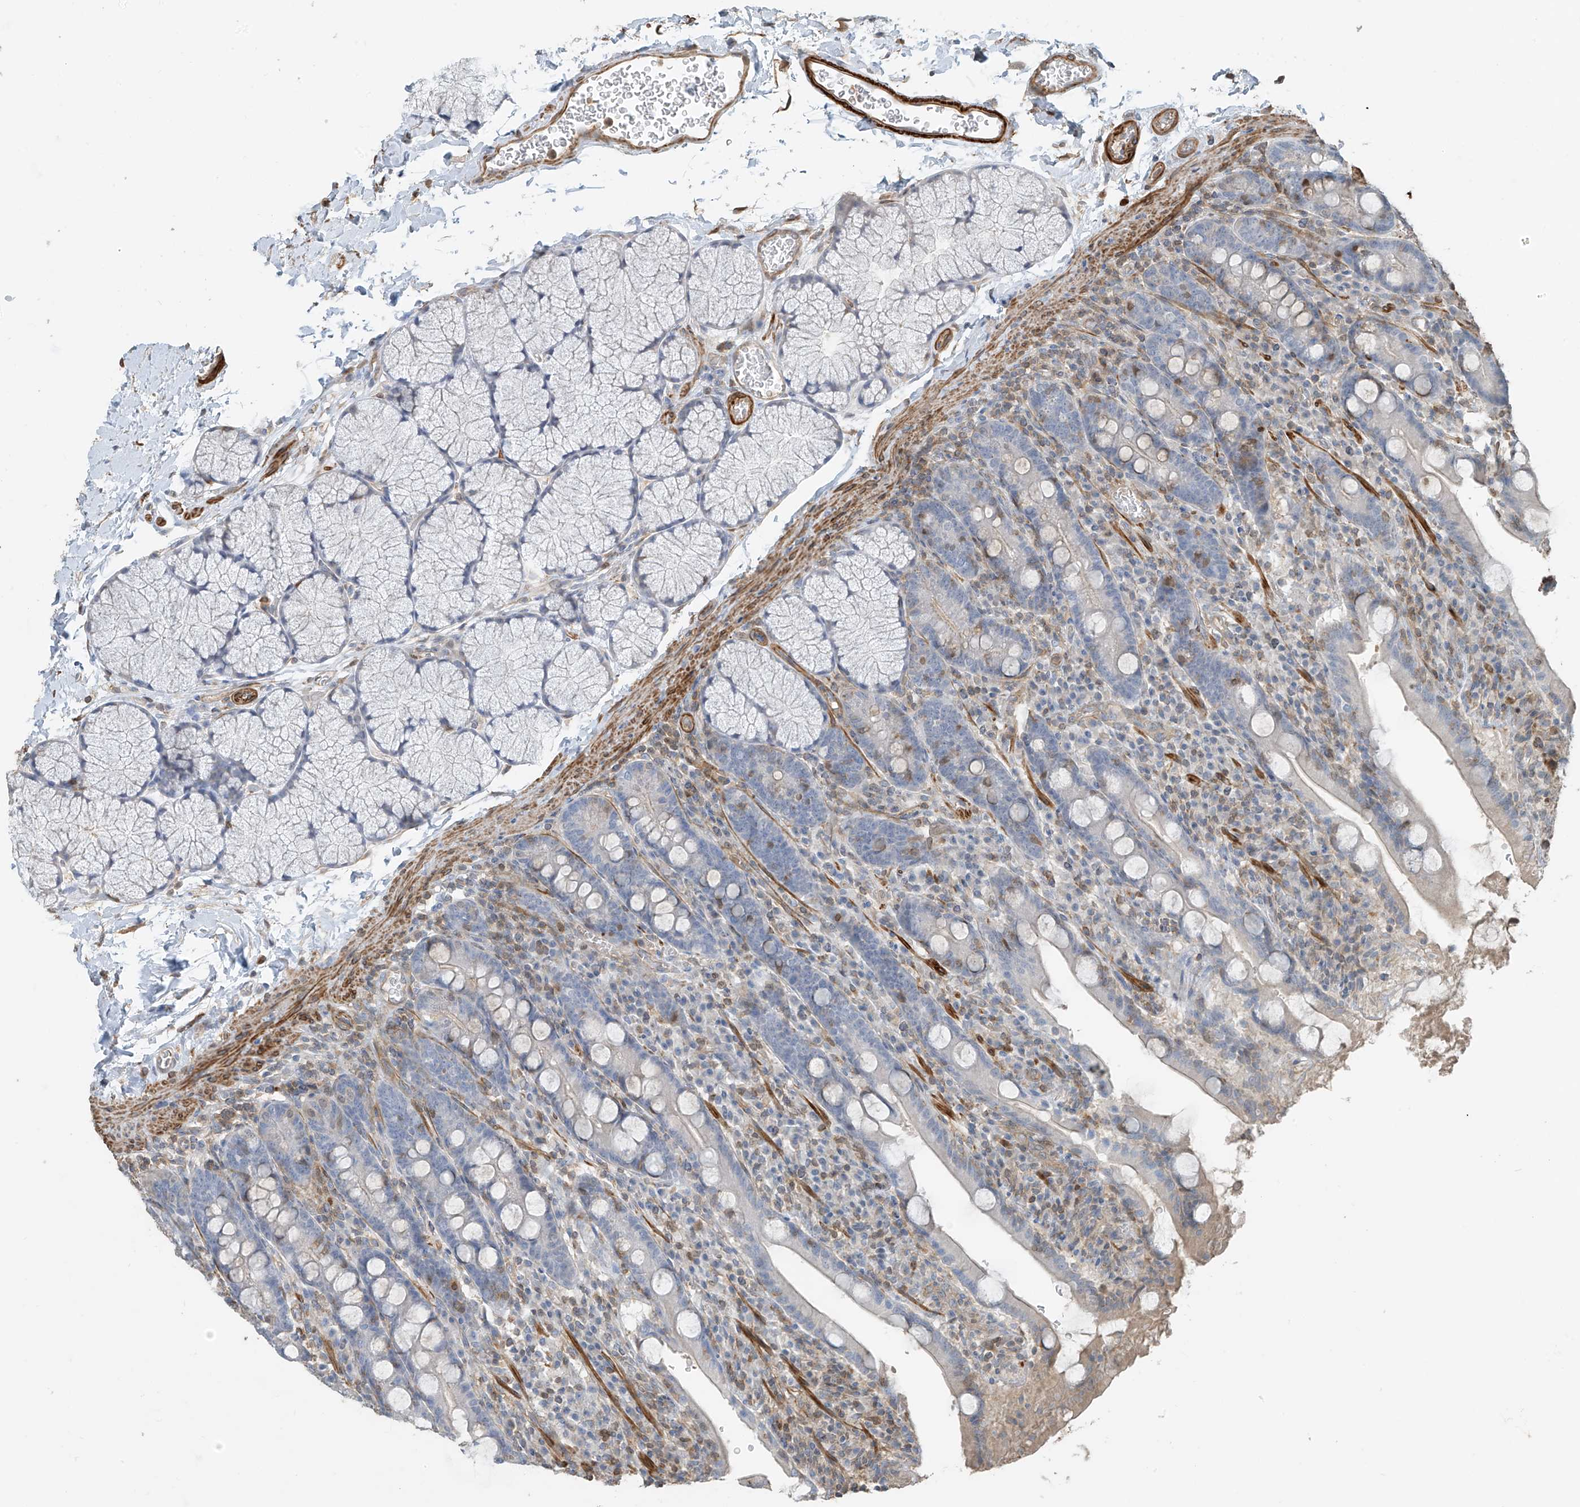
{"staining": {"intensity": "negative", "quantity": "none", "location": "none"}, "tissue": "duodenum", "cell_type": "Glandular cells", "image_type": "normal", "snomed": [{"axis": "morphology", "description": "Normal tissue, NOS"}, {"axis": "topography", "description": "Duodenum"}], "caption": "A histopathology image of duodenum stained for a protein demonstrates no brown staining in glandular cells.", "gene": "SH3BGRL3", "patient": {"sex": "male", "age": 35}}